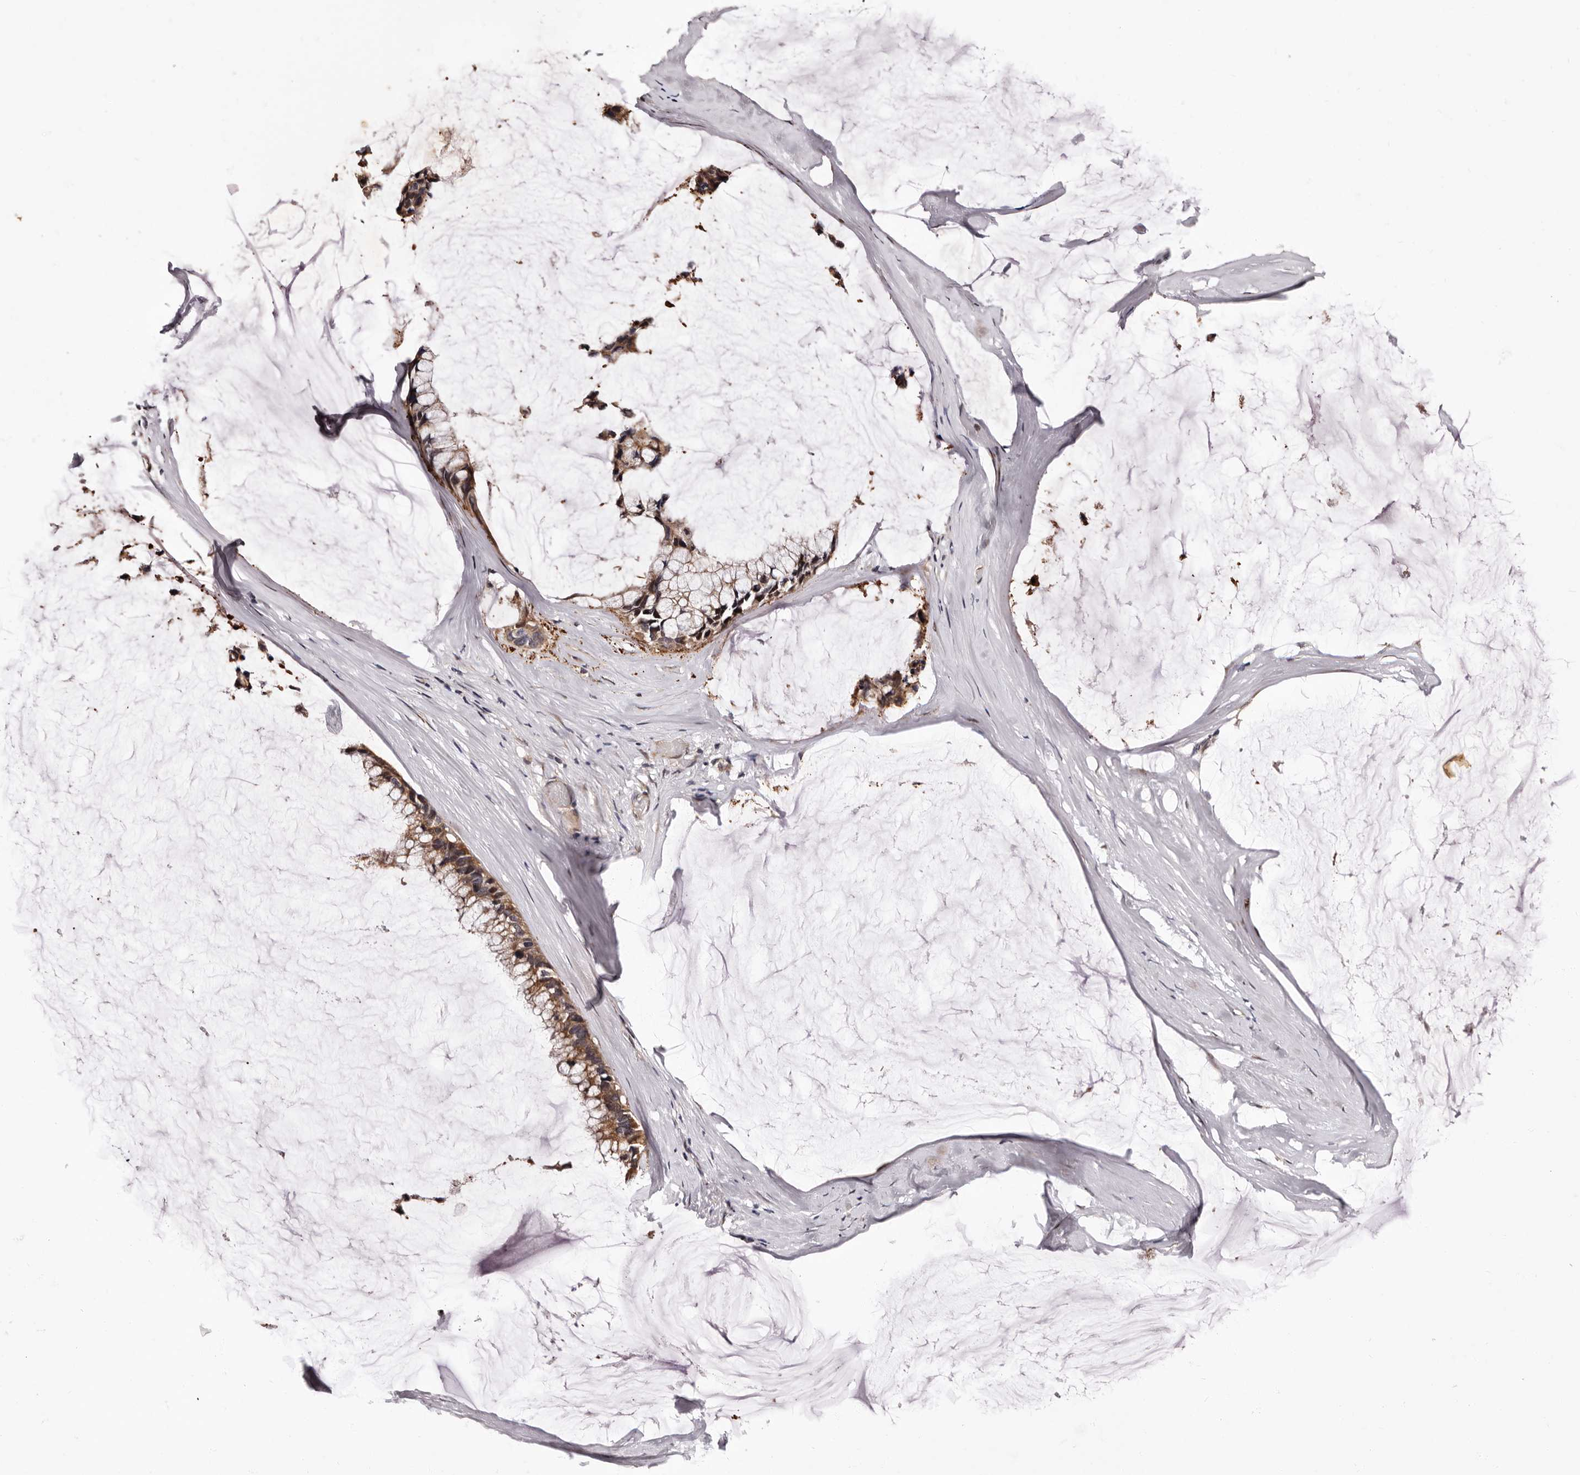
{"staining": {"intensity": "moderate", "quantity": ">75%", "location": "cytoplasmic/membranous"}, "tissue": "ovarian cancer", "cell_type": "Tumor cells", "image_type": "cancer", "snomed": [{"axis": "morphology", "description": "Cystadenocarcinoma, mucinous, NOS"}, {"axis": "topography", "description": "Ovary"}], "caption": "IHC (DAB (3,3'-diaminobenzidine)) staining of mucinous cystadenocarcinoma (ovarian) exhibits moderate cytoplasmic/membranous protein positivity in about >75% of tumor cells.", "gene": "GLRX3", "patient": {"sex": "female", "age": 39}}